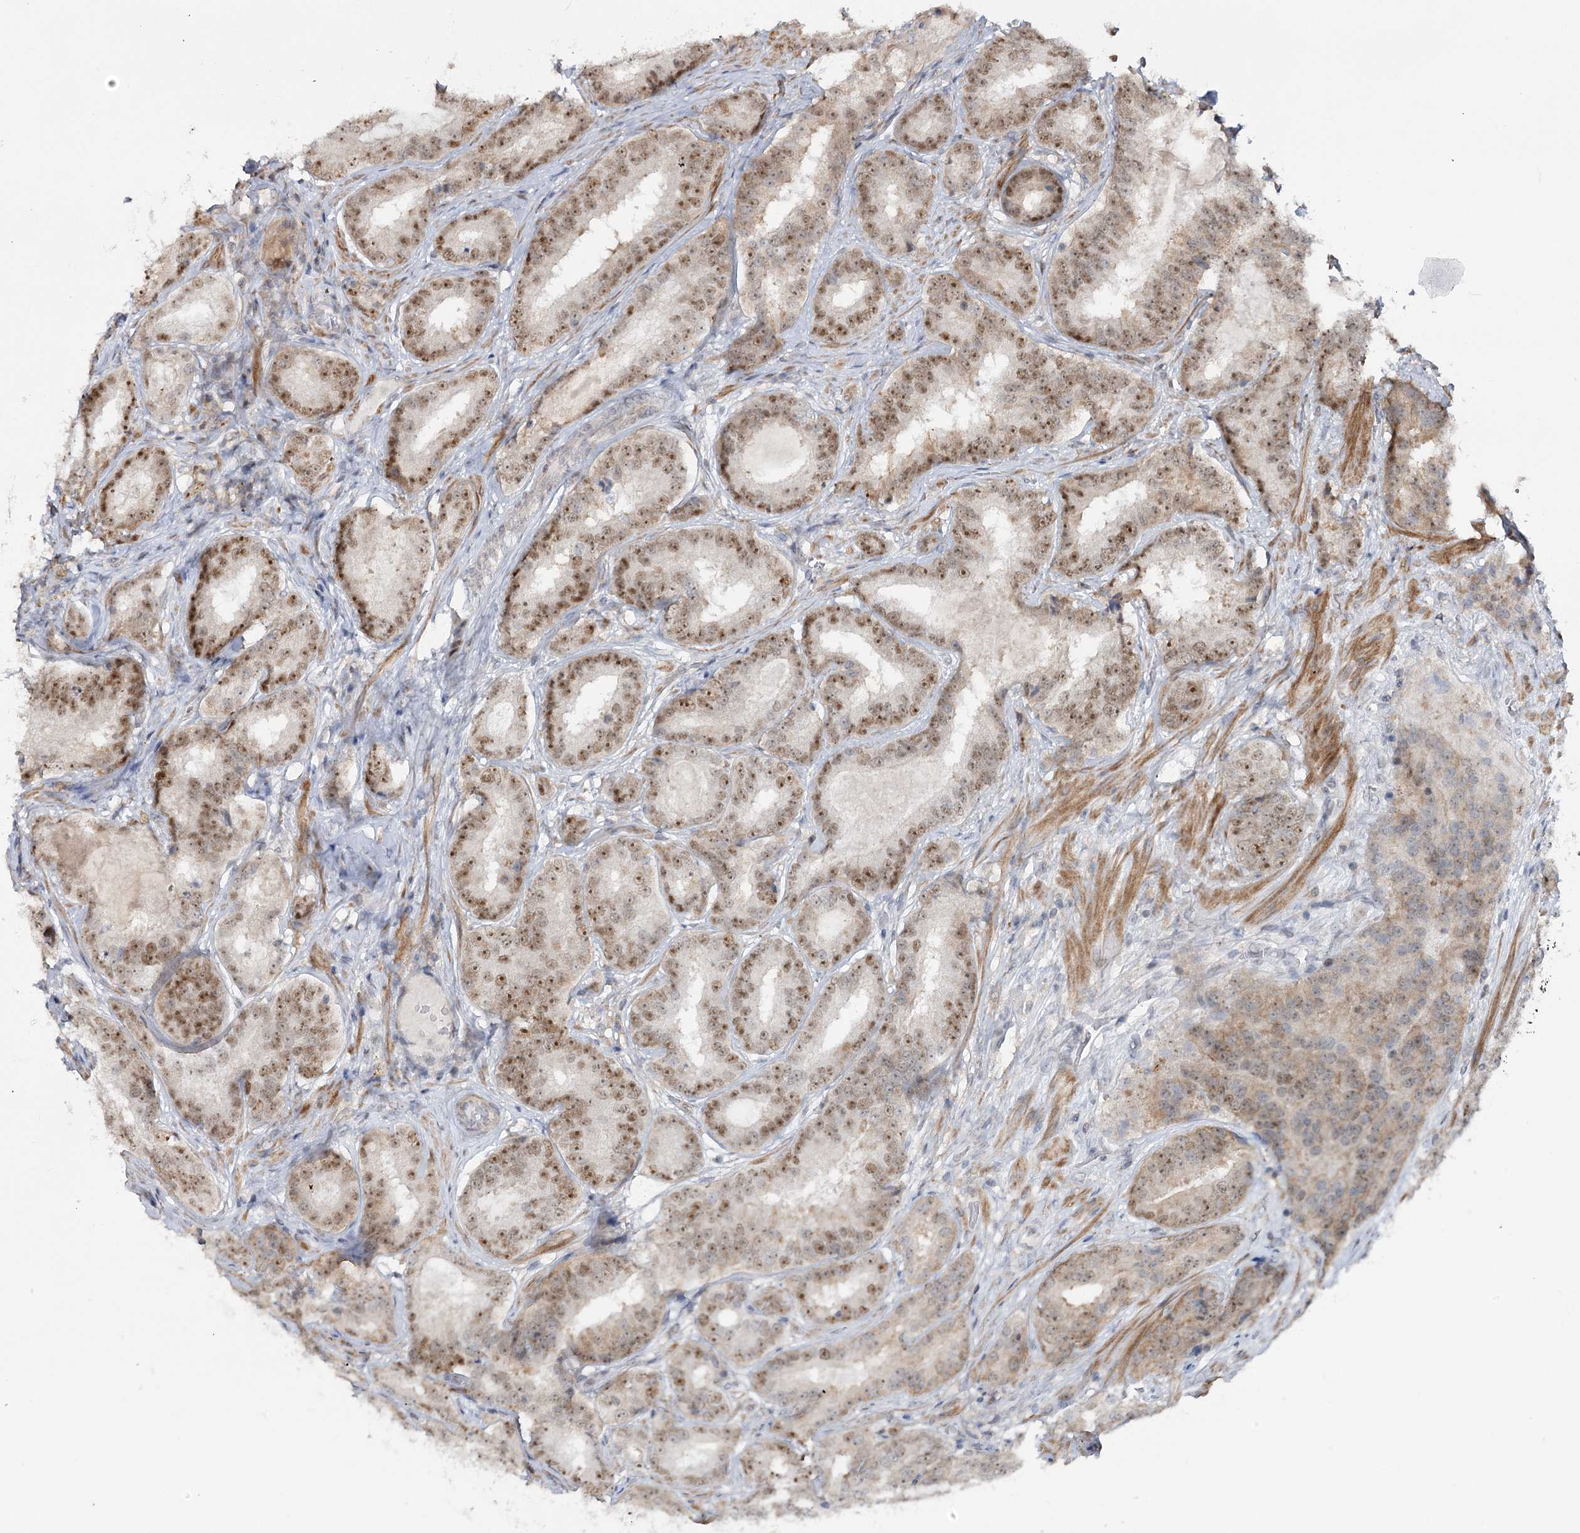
{"staining": {"intensity": "moderate", "quantity": "25%-75%", "location": "nuclear"}, "tissue": "prostate cancer", "cell_type": "Tumor cells", "image_type": "cancer", "snomed": [{"axis": "morphology", "description": "Adenocarcinoma, High grade"}, {"axis": "topography", "description": "Prostate"}], "caption": "A high-resolution histopathology image shows IHC staining of prostate cancer (adenocarcinoma (high-grade)), which reveals moderate nuclear staining in about 25%-75% of tumor cells.", "gene": "ZC3H8", "patient": {"sex": "male", "age": 57}}